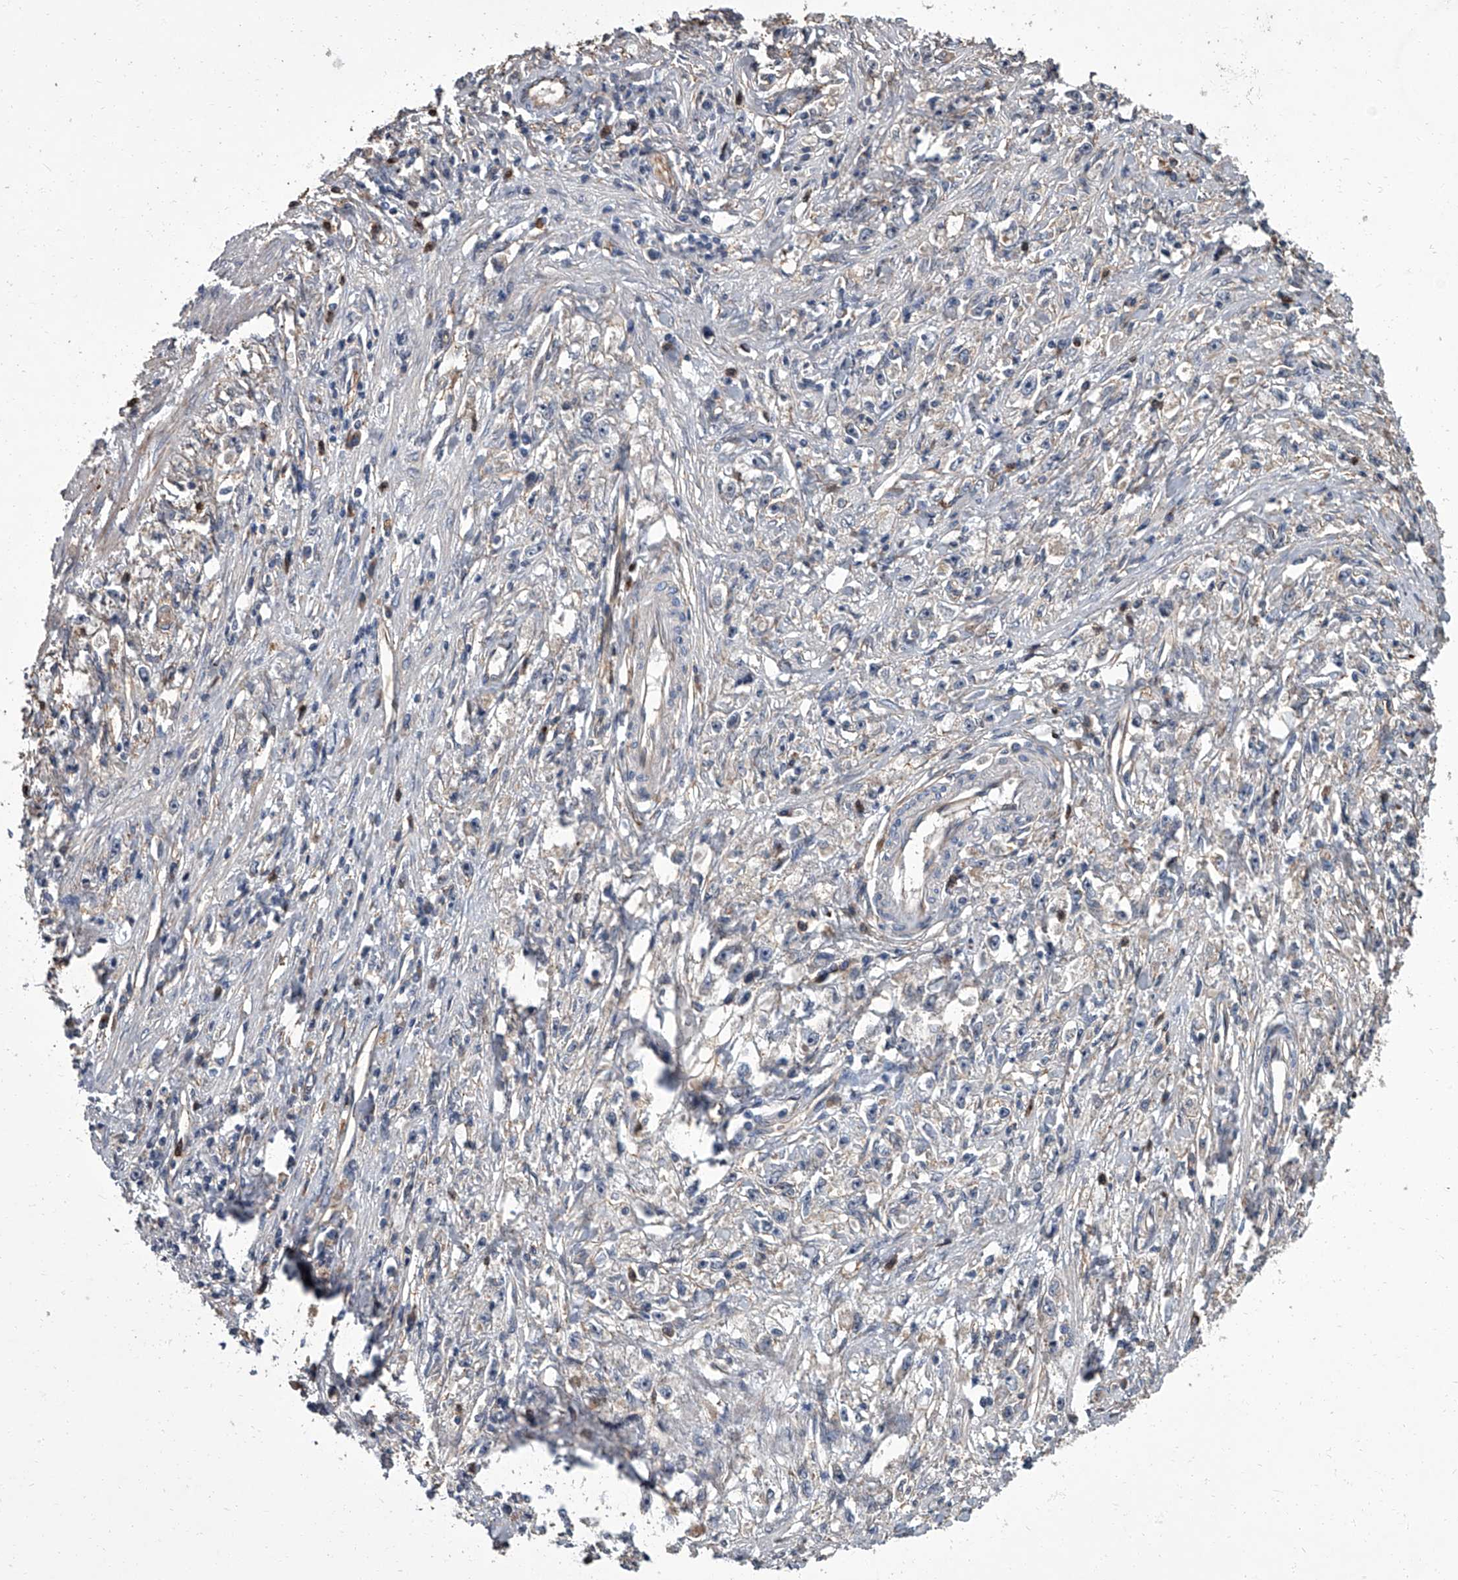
{"staining": {"intensity": "weak", "quantity": "25%-75%", "location": "cytoplasmic/membranous"}, "tissue": "stomach cancer", "cell_type": "Tumor cells", "image_type": "cancer", "snomed": [{"axis": "morphology", "description": "Adenocarcinoma, NOS"}, {"axis": "topography", "description": "Stomach"}], "caption": "The immunohistochemical stain shows weak cytoplasmic/membranous expression in tumor cells of stomach cancer (adenocarcinoma) tissue.", "gene": "SIRT4", "patient": {"sex": "female", "age": 59}}